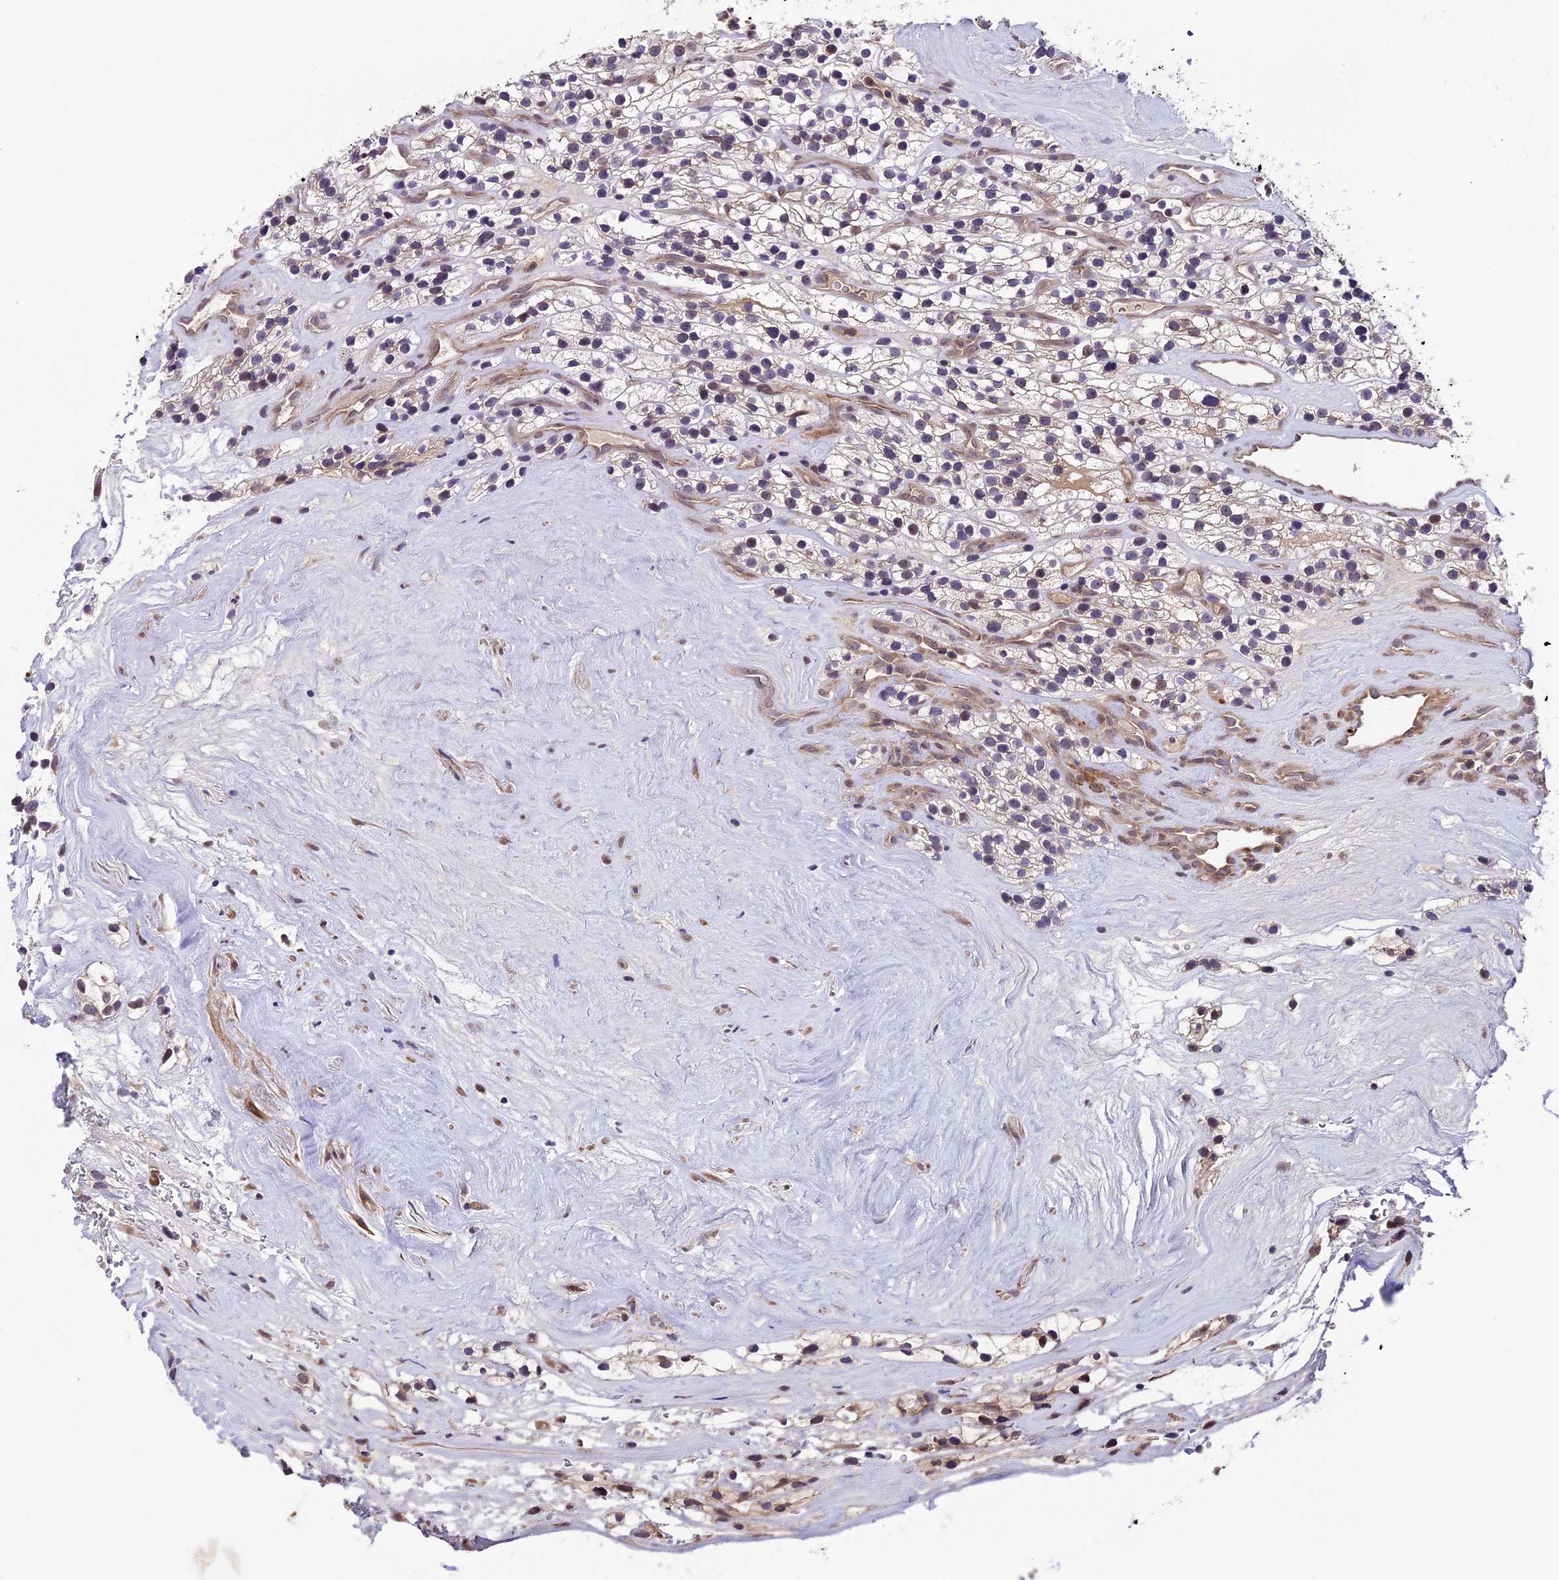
{"staining": {"intensity": "negative", "quantity": "none", "location": "none"}, "tissue": "renal cancer", "cell_type": "Tumor cells", "image_type": "cancer", "snomed": [{"axis": "morphology", "description": "Adenocarcinoma, NOS"}, {"axis": "topography", "description": "Kidney"}], "caption": "Renal cancer was stained to show a protein in brown. There is no significant positivity in tumor cells.", "gene": "SIPA1L3", "patient": {"sex": "female", "age": 57}}